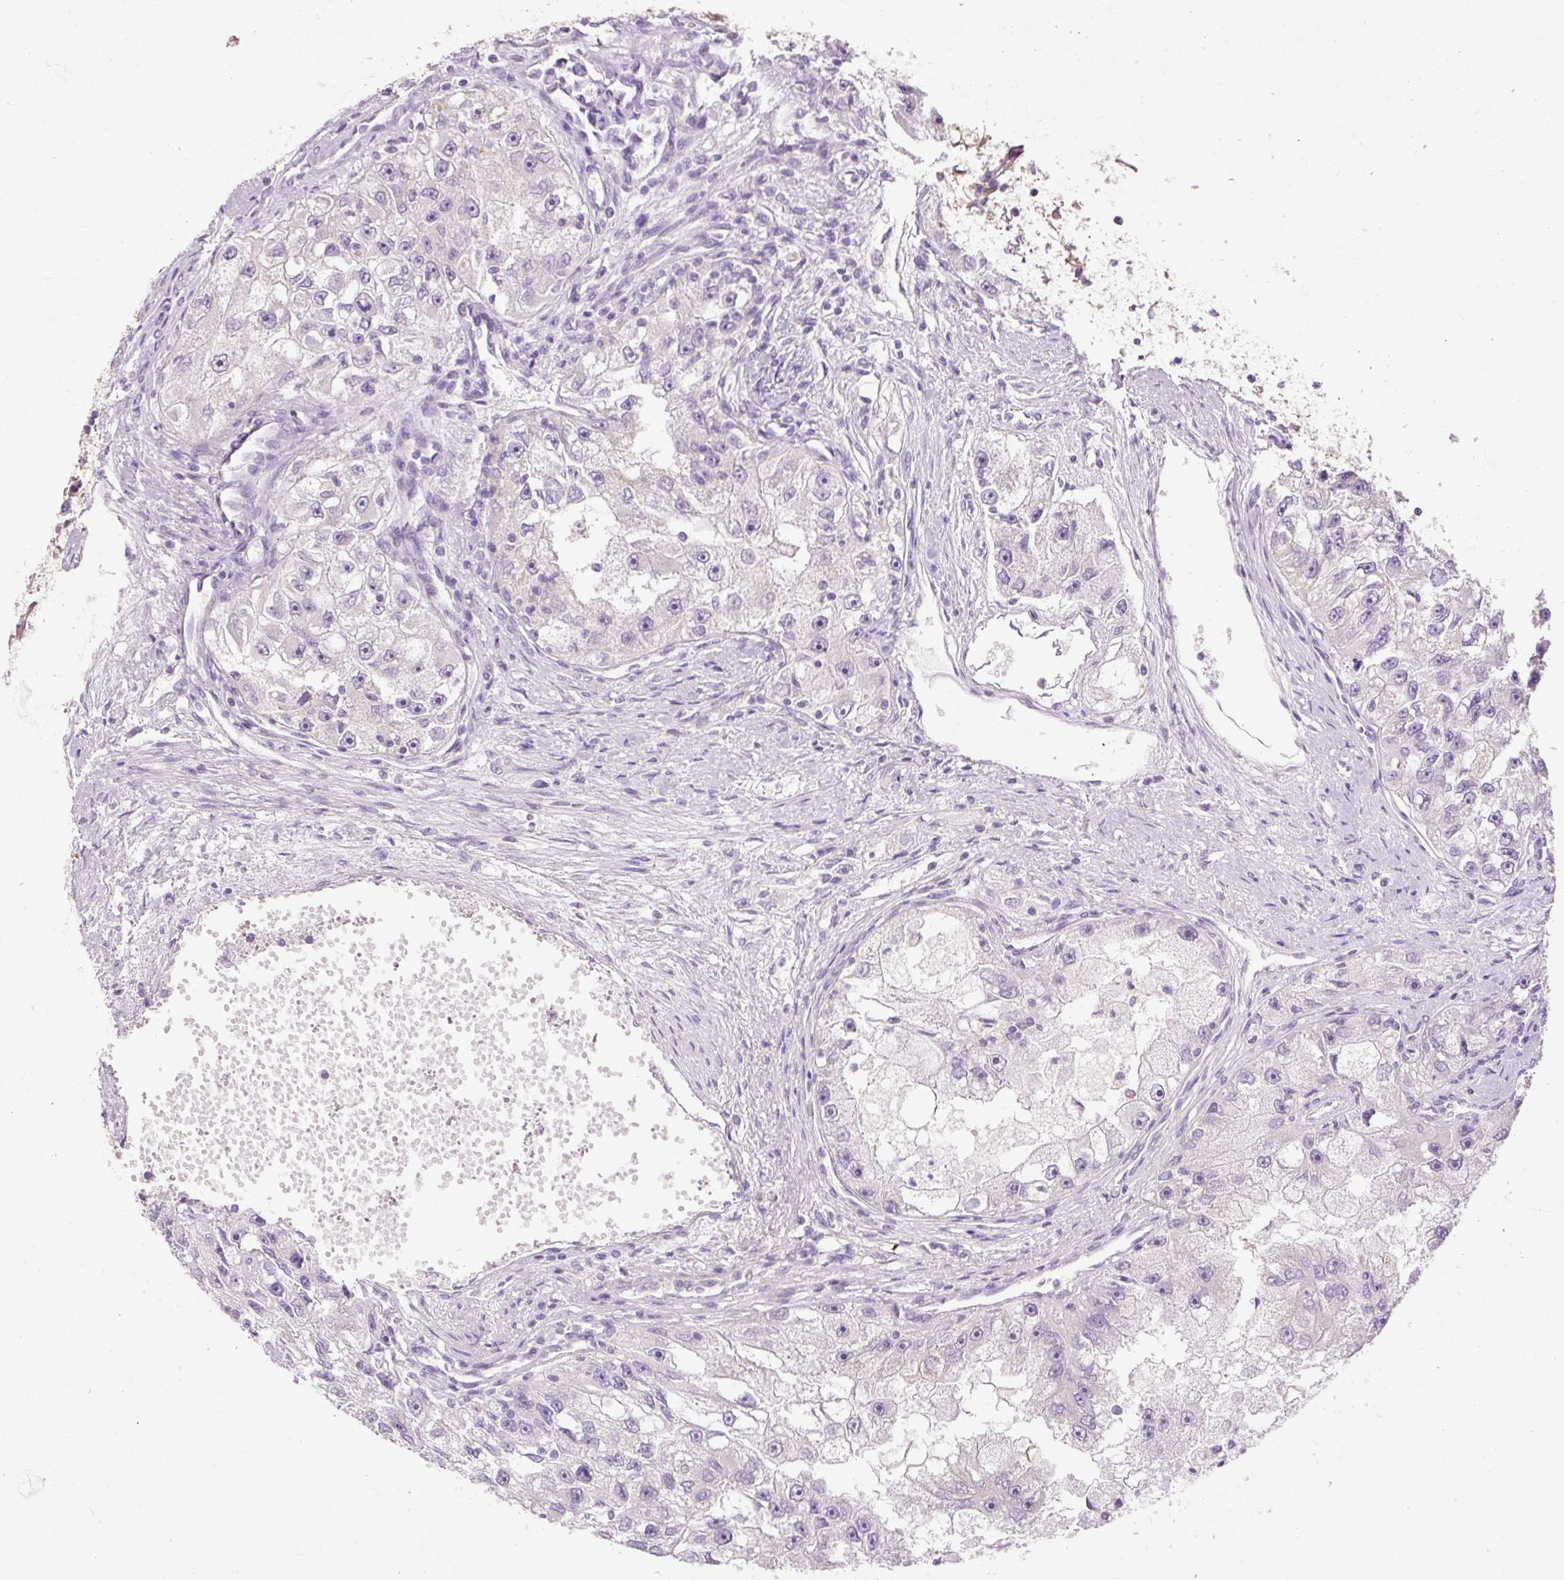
{"staining": {"intensity": "negative", "quantity": "none", "location": "none"}, "tissue": "renal cancer", "cell_type": "Tumor cells", "image_type": "cancer", "snomed": [{"axis": "morphology", "description": "Adenocarcinoma, NOS"}, {"axis": "topography", "description": "Kidney"}], "caption": "Immunohistochemistry of human renal adenocarcinoma demonstrates no staining in tumor cells.", "gene": "HAX1", "patient": {"sex": "male", "age": 63}}